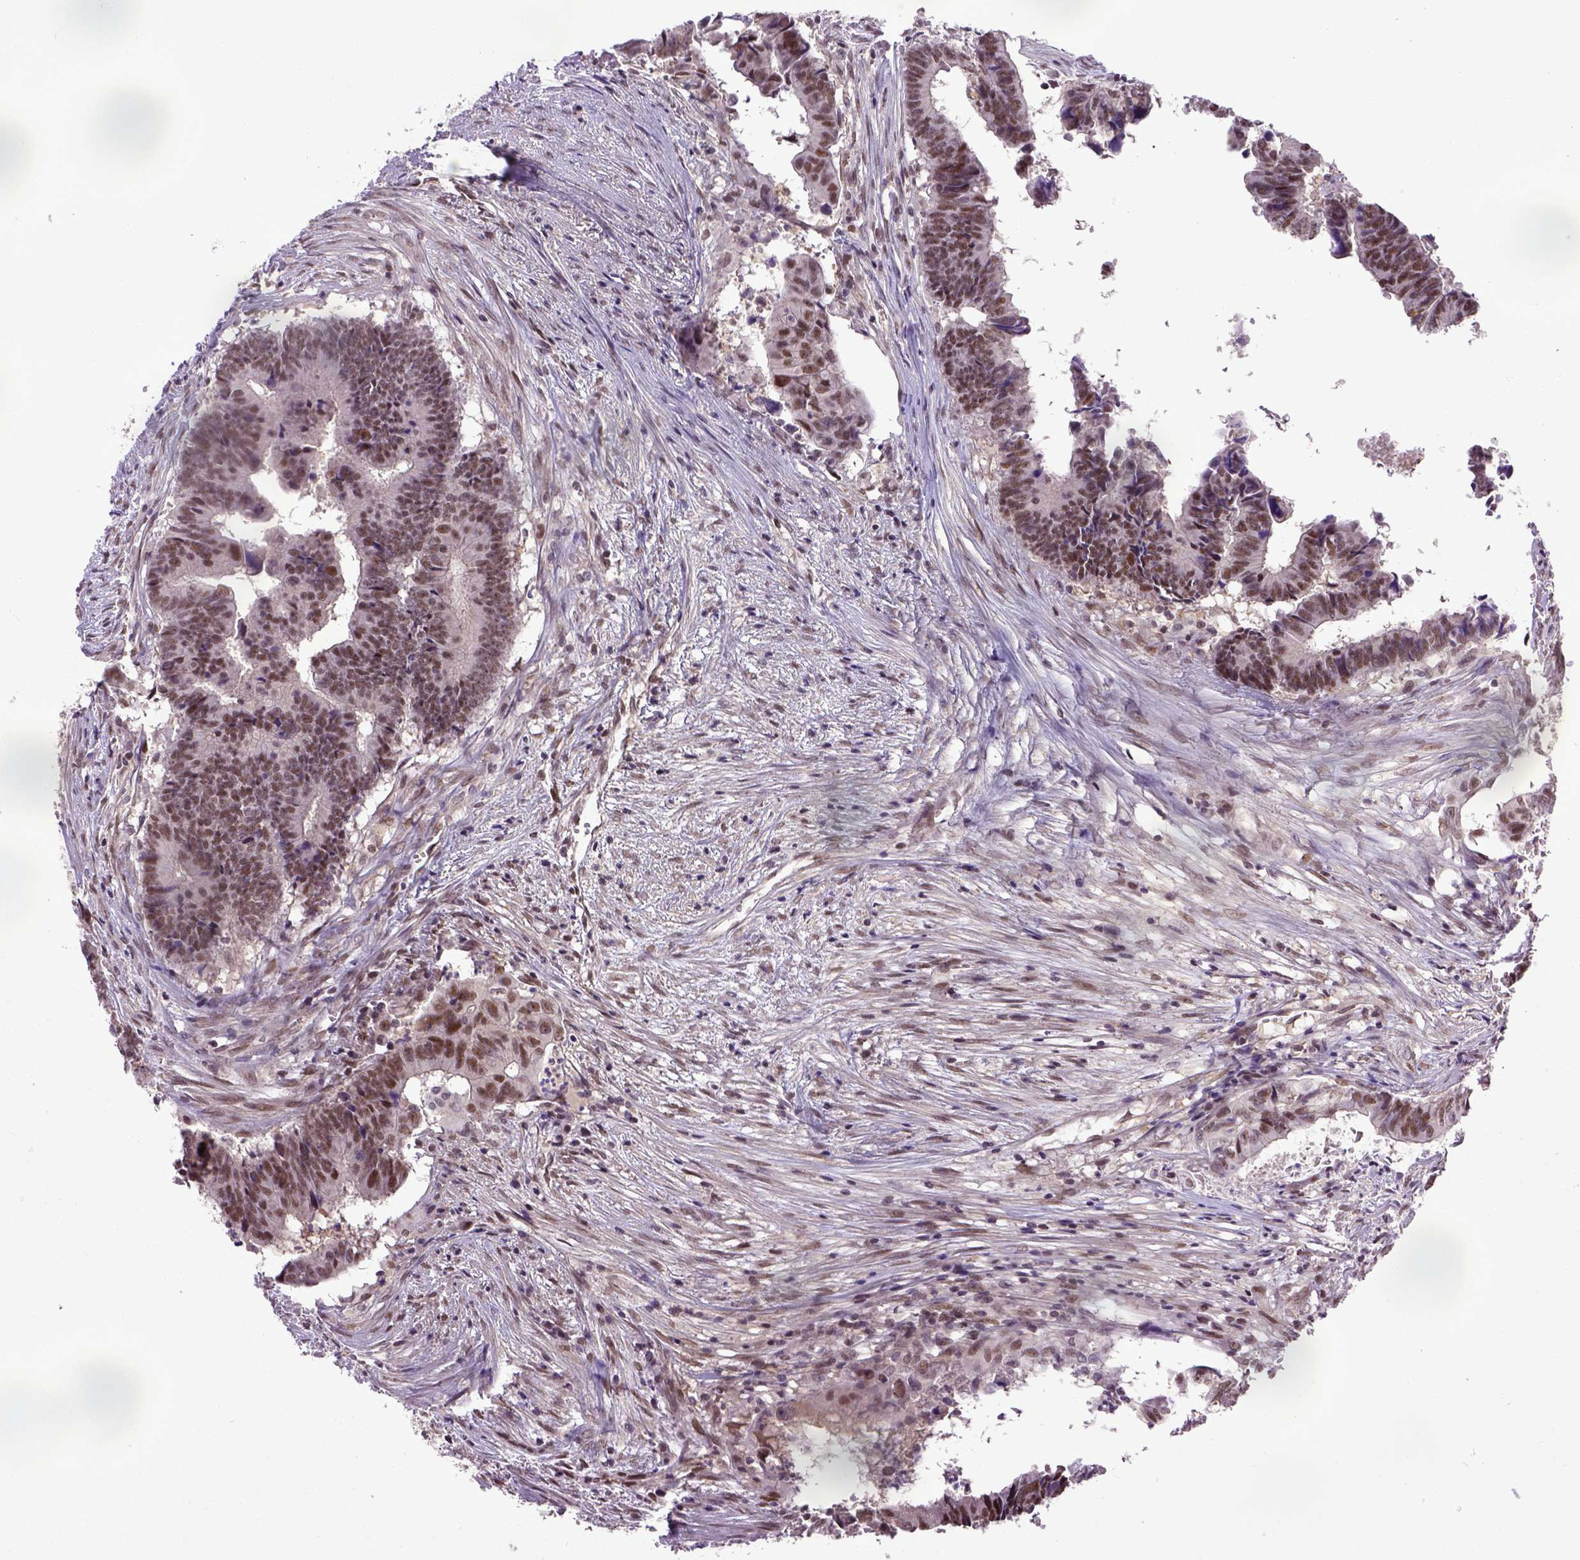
{"staining": {"intensity": "moderate", "quantity": ">75%", "location": "nuclear"}, "tissue": "colorectal cancer", "cell_type": "Tumor cells", "image_type": "cancer", "snomed": [{"axis": "morphology", "description": "Adenocarcinoma, NOS"}, {"axis": "topography", "description": "Colon"}], "caption": "A photomicrograph showing moderate nuclear staining in approximately >75% of tumor cells in colorectal cancer, as visualized by brown immunohistochemical staining.", "gene": "UBA3", "patient": {"sex": "female", "age": 82}}